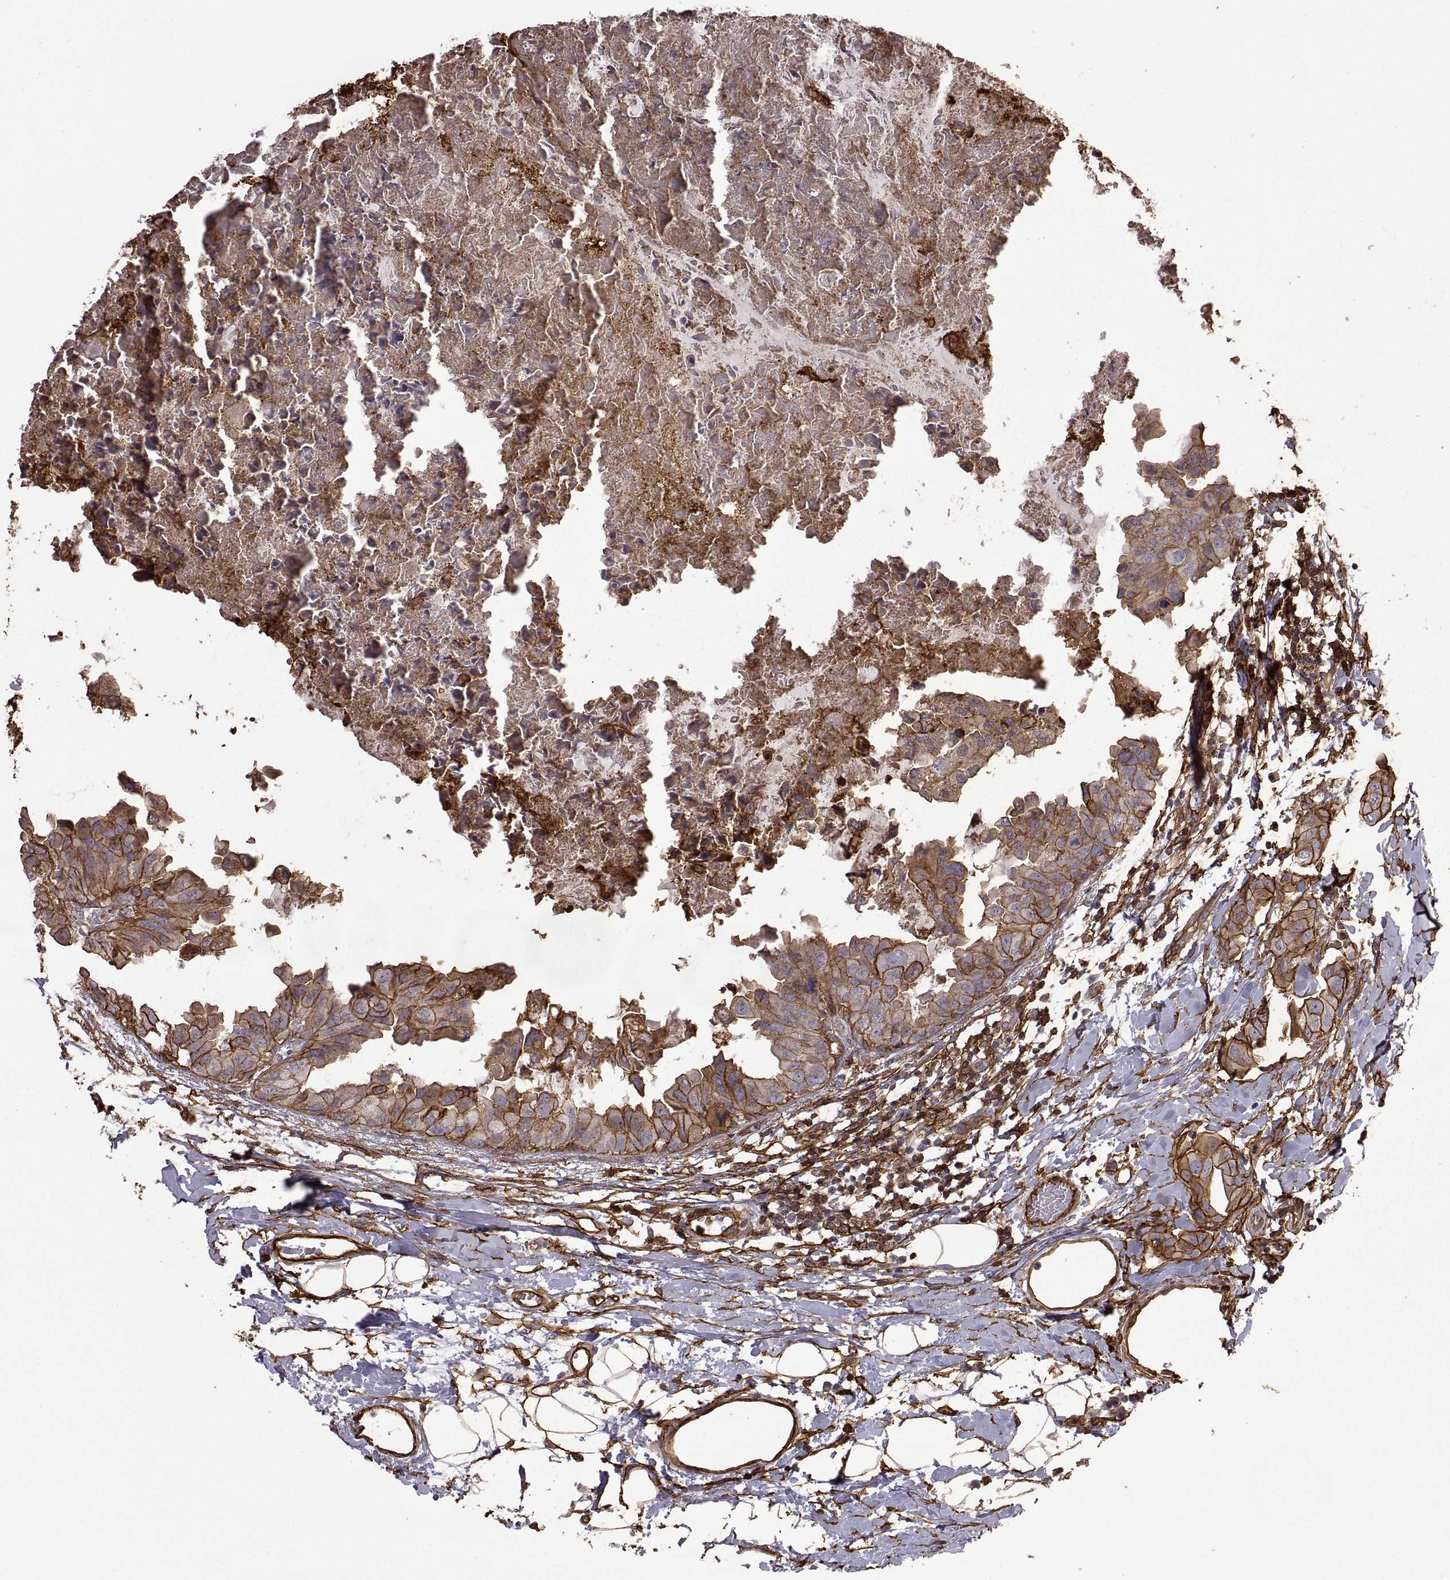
{"staining": {"intensity": "strong", "quantity": ">75%", "location": "cytoplasmic/membranous"}, "tissue": "breast cancer", "cell_type": "Tumor cells", "image_type": "cancer", "snomed": [{"axis": "morphology", "description": "Normal tissue, NOS"}, {"axis": "morphology", "description": "Duct carcinoma"}, {"axis": "topography", "description": "Breast"}], "caption": "Breast cancer (intraductal carcinoma) stained with immunohistochemistry demonstrates strong cytoplasmic/membranous expression in about >75% of tumor cells.", "gene": "S100A10", "patient": {"sex": "female", "age": 40}}